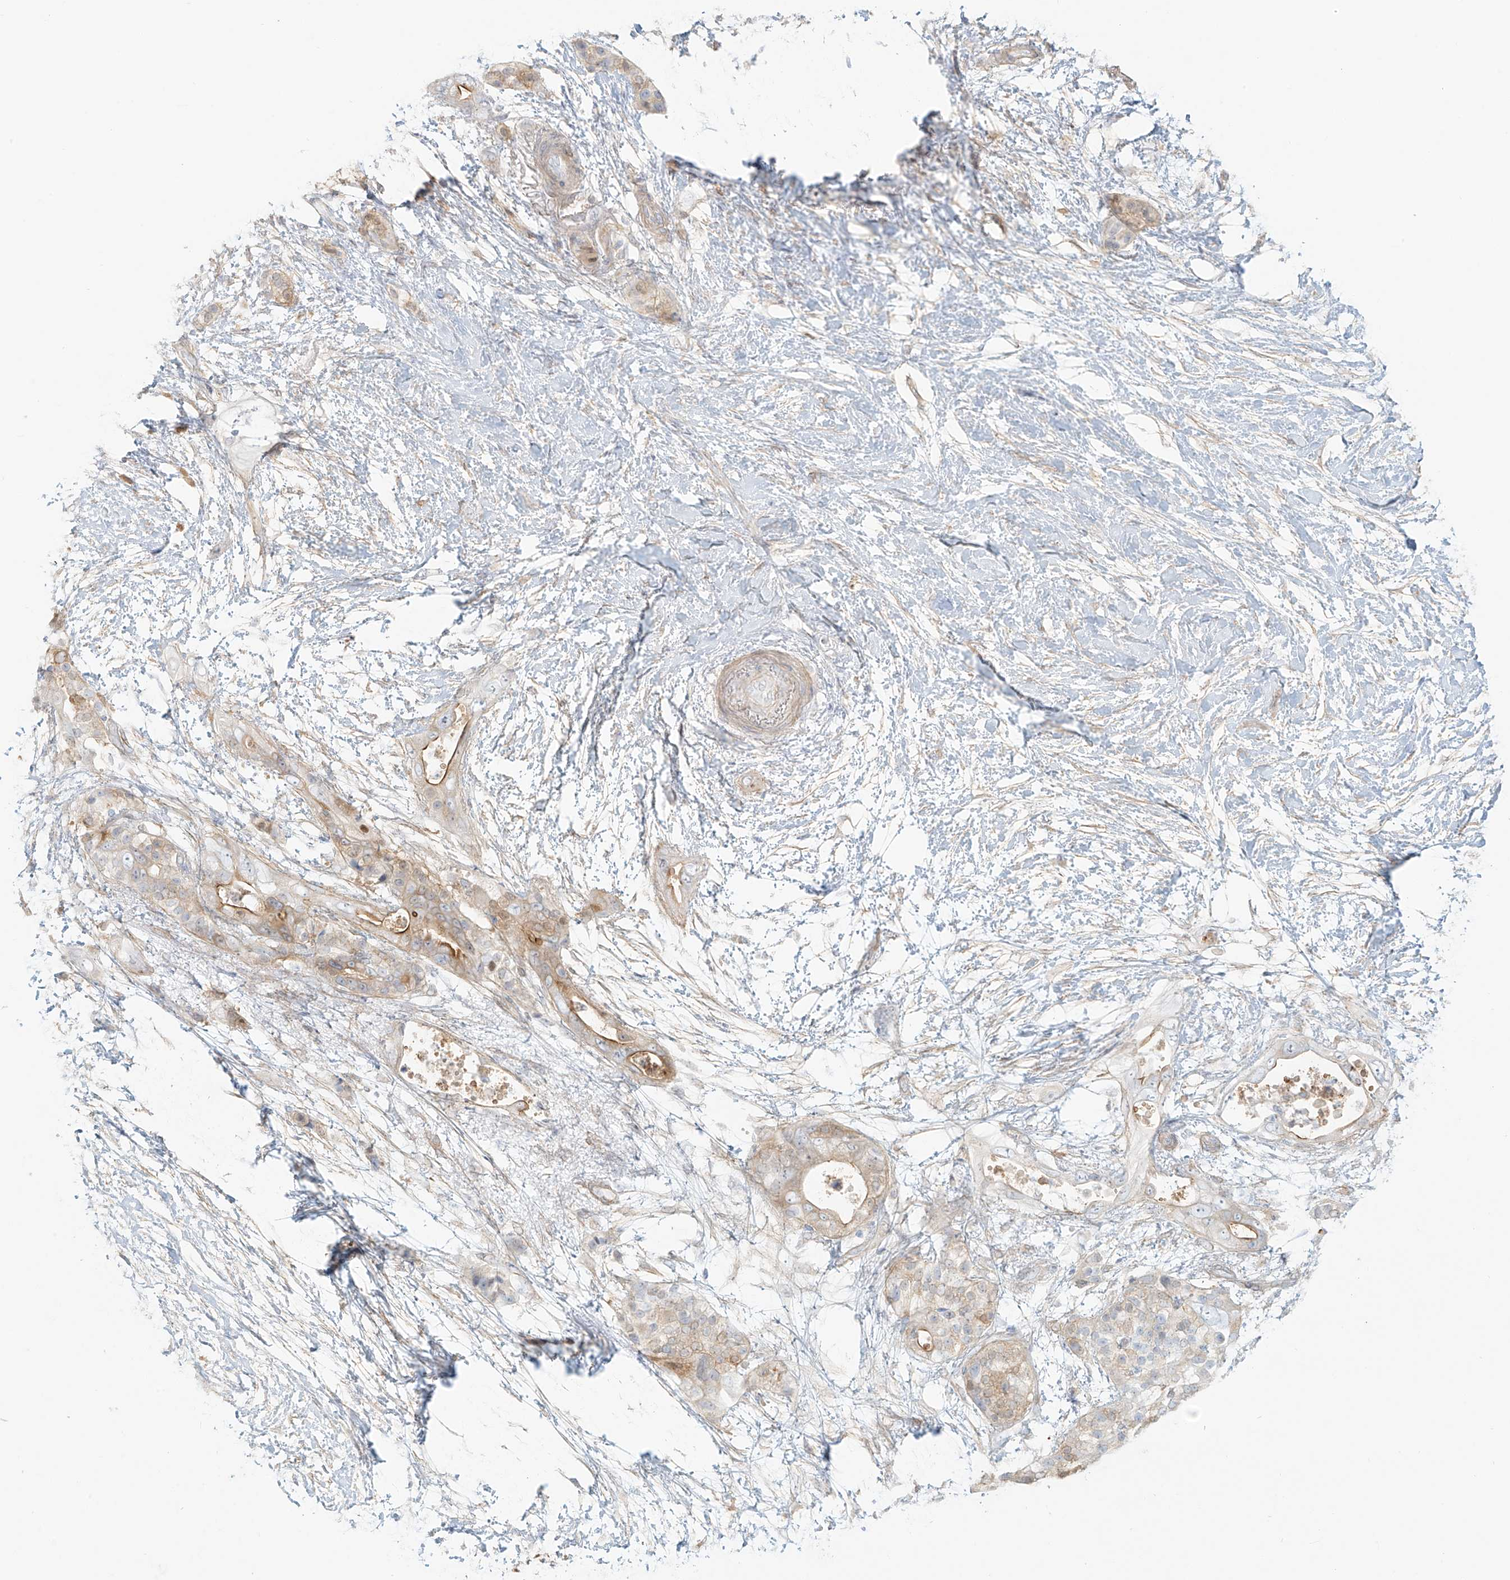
{"staining": {"intensity": "weak", "quantity": "25%-75%", "location": "cytoplasmic/membranous"}, "tissue": "pancreatic cancer", "cell_type": "Tumor cells", "image_type": "cancer", "snomed": [{"axis": "morphology", "description": "Adenocarcinoma, NOS"}, {"axis": "topography", "description": "Pancreas"}], "caption": "Pancreatic adenocarcinoma was stained to show a protein in brown. There is low levels of weak cytoplasmic/membranous staining in approximately 25%-75% of tumor cells. (brown staining indicates protein expression, while blue staining denotes nuclei).", "gene": "UPK1B", "patient": {"sex": "male", "age": 53}}